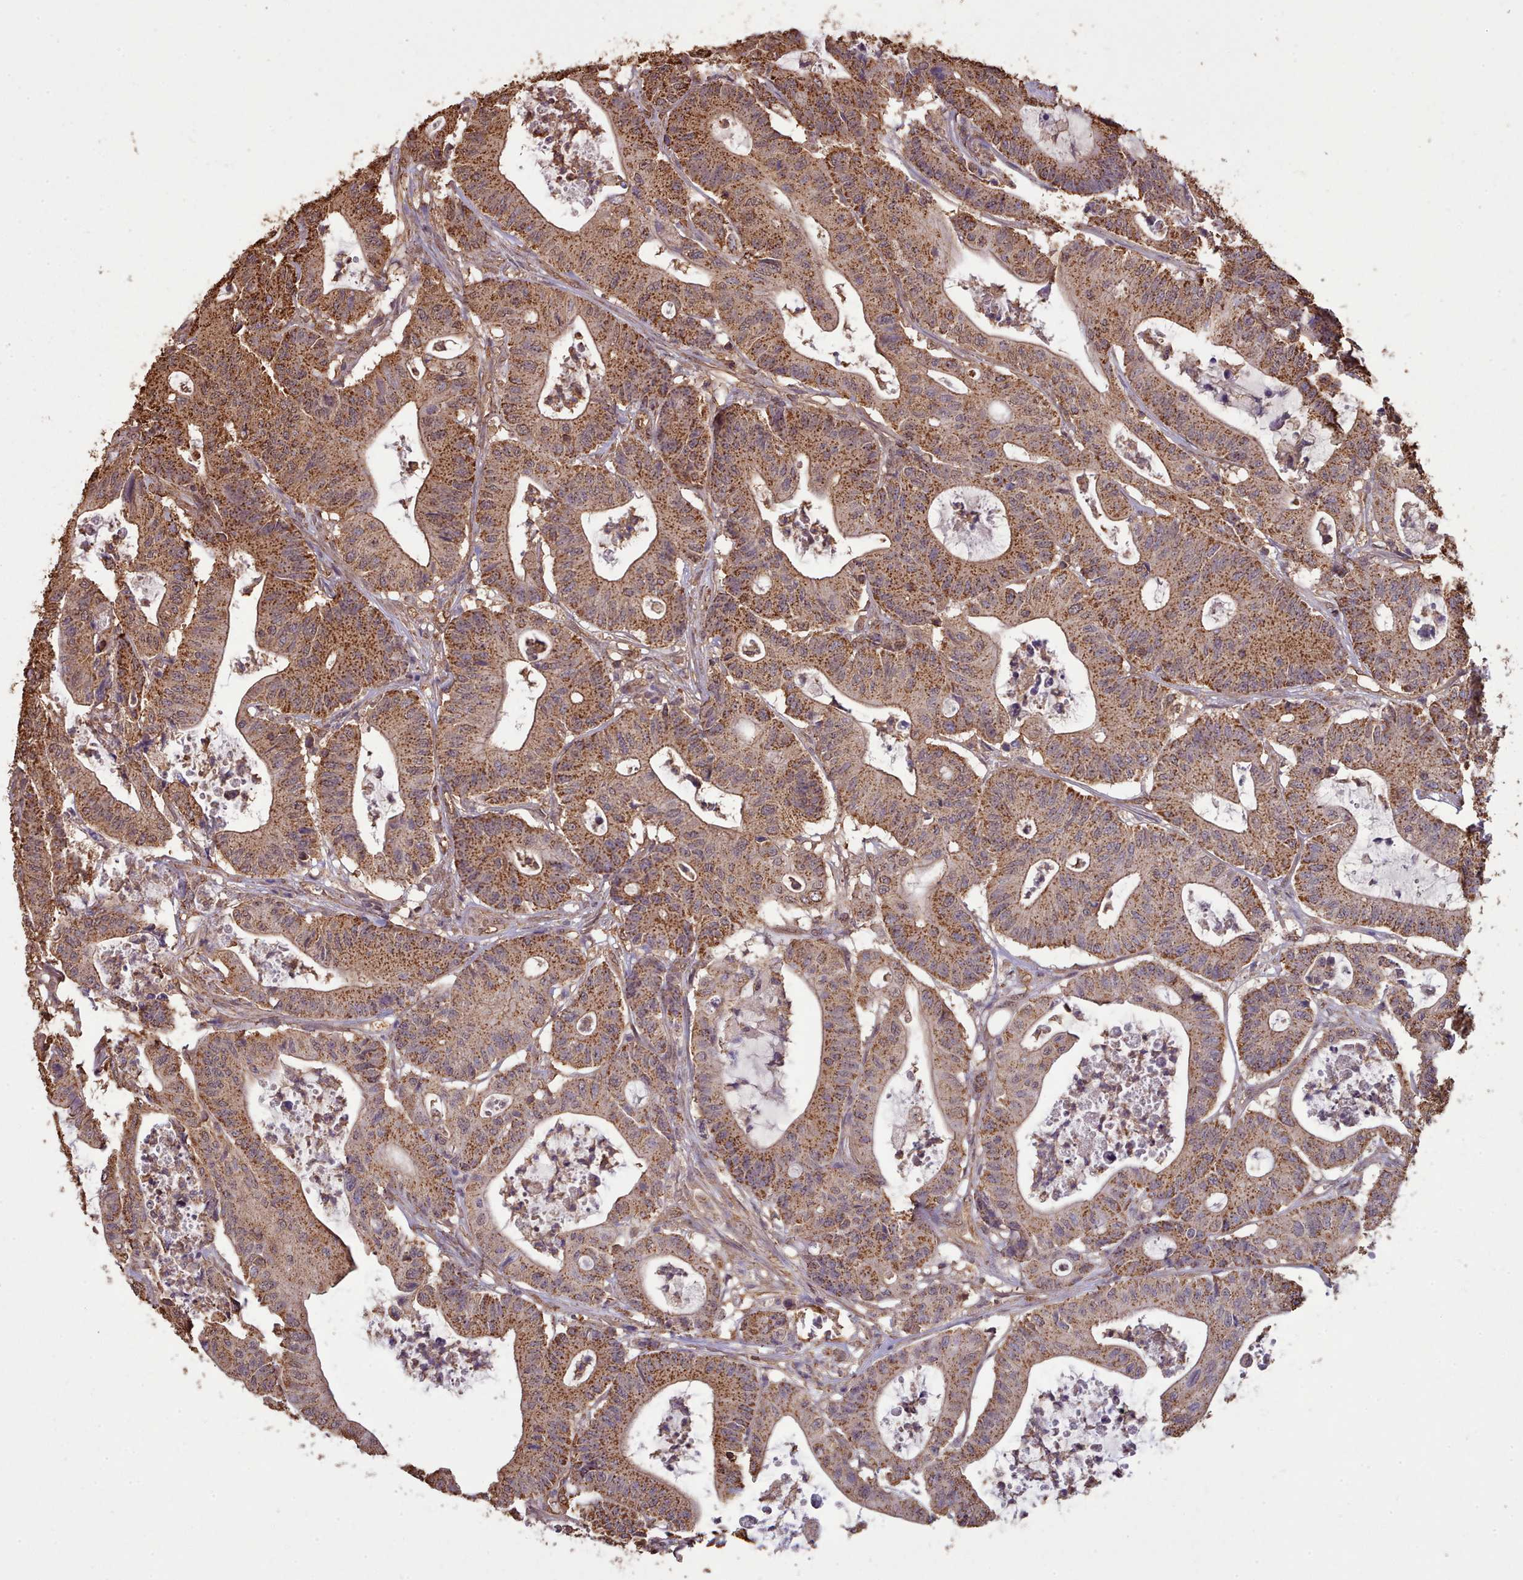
{"staining": {"intensity": "moderate", "quantity": ">75%", "location": "cytoplasmic/membranous"}, "tissue": "colorectal cancer", "cell_type": "Tumor cells", "image_type": "cancer", "snomed": [{"axis": "morphology", "description": "Adenocarcinoma, NOS"}, {"axis": "topography", "description": "Colon"}], "caption": "IHC of colorectal cancer reveals medium levels of moderate cytoplasmic/membranous staining in about >75% of tumor cells.", "gene": "METRN", "patient": {"sex": "female", "age": 84}}